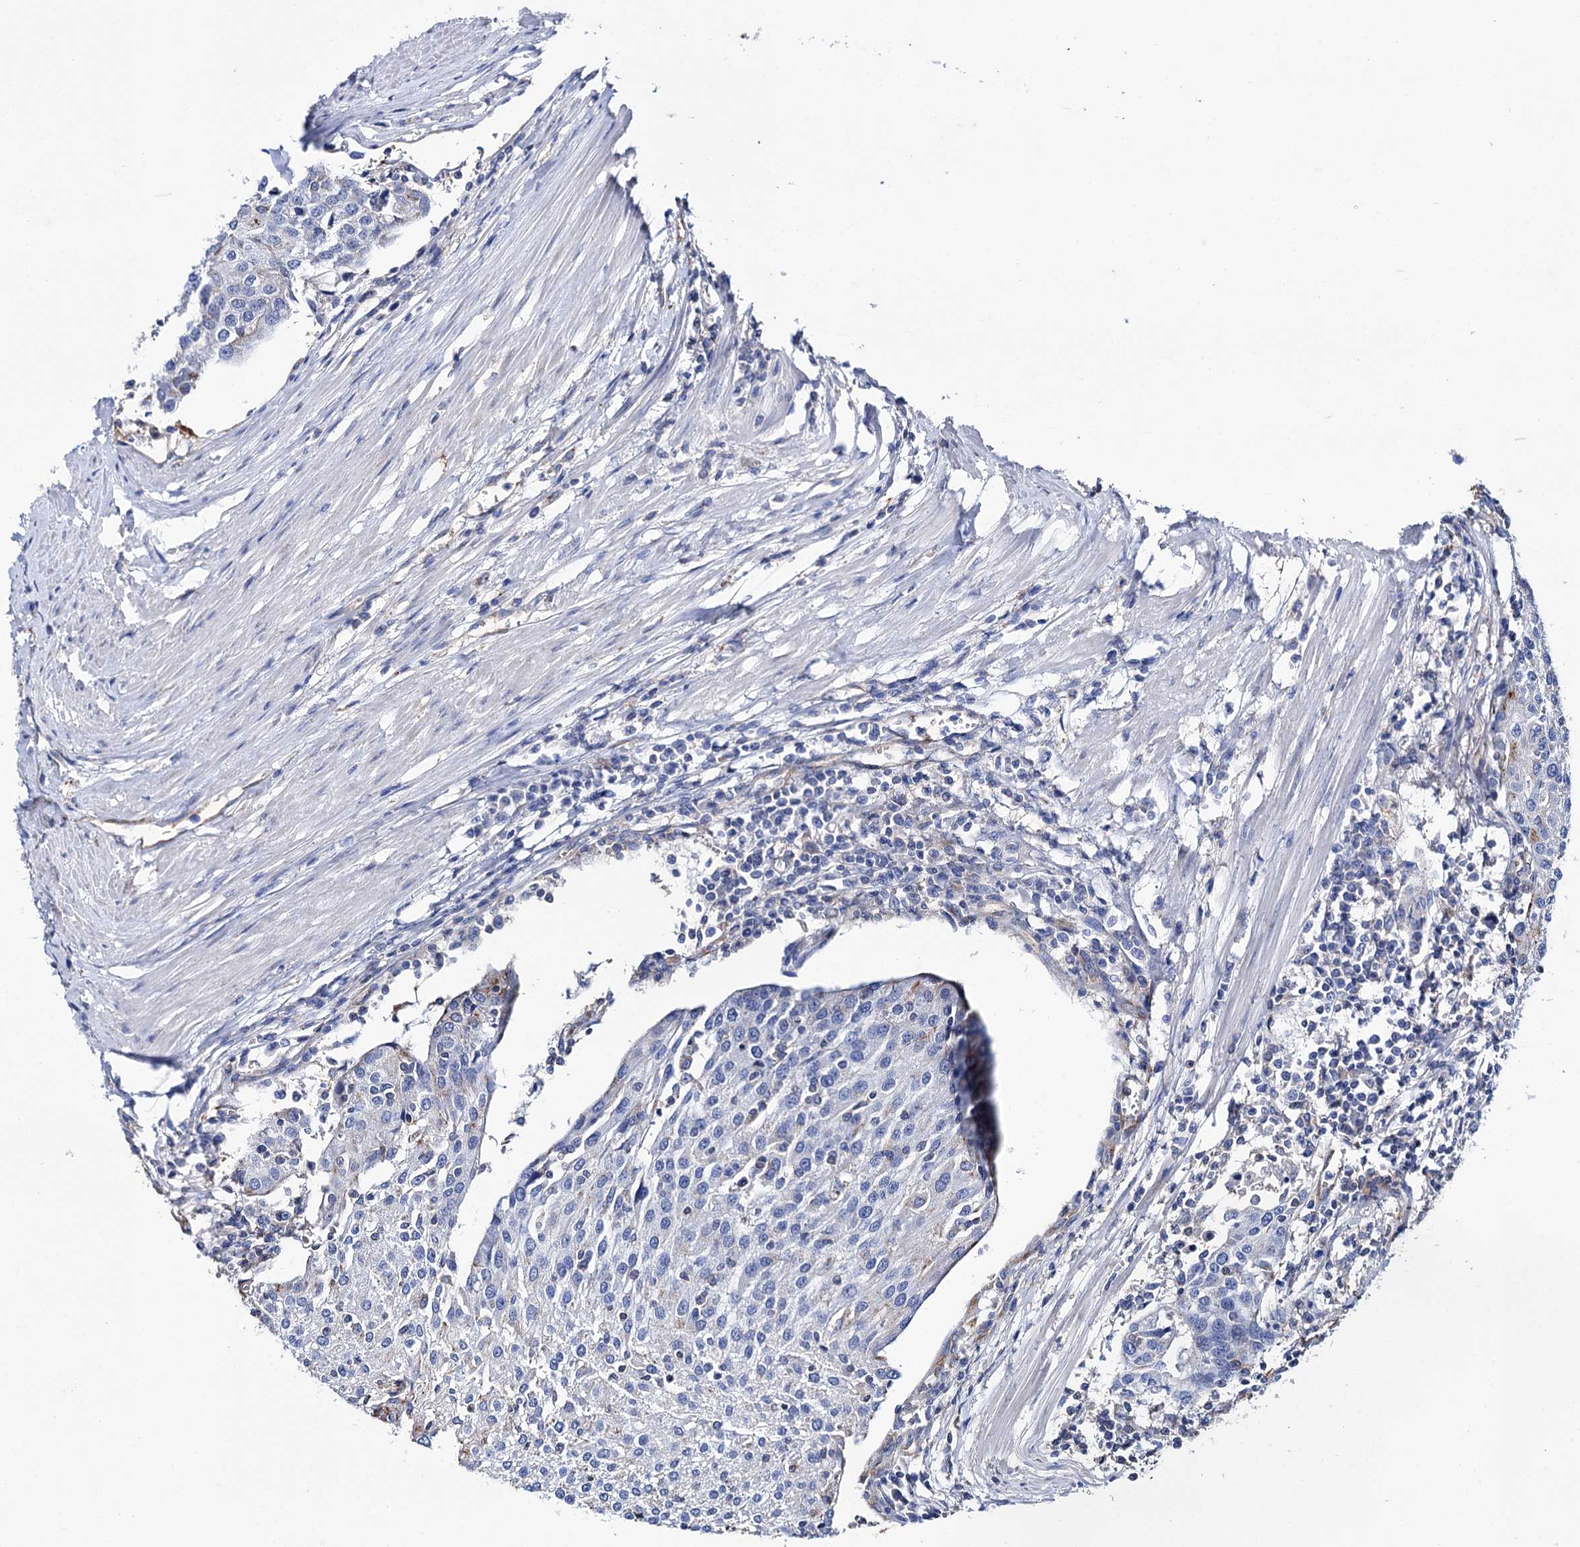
{"staining": {"intensity": "negative", "quantity": "none", "location": "none"}, "tissue": "urothelial cancer", "cell_type": "Tumor cells", "image_type": "cancer", "snomed": [{"axis": "morphology", "description": "Urothelial carcinoma, High grade"}, {"axis": "topography", "description": "Urinary bladder"}], "caption": "A high-resolution image shows immunohistochemistry (IHC) staining of high-grade urothelial carcinoma, which shows no significant staining in tumor cells.", "gene": "SCPEP1", "patient": {"sex": "female", "age": 85}}